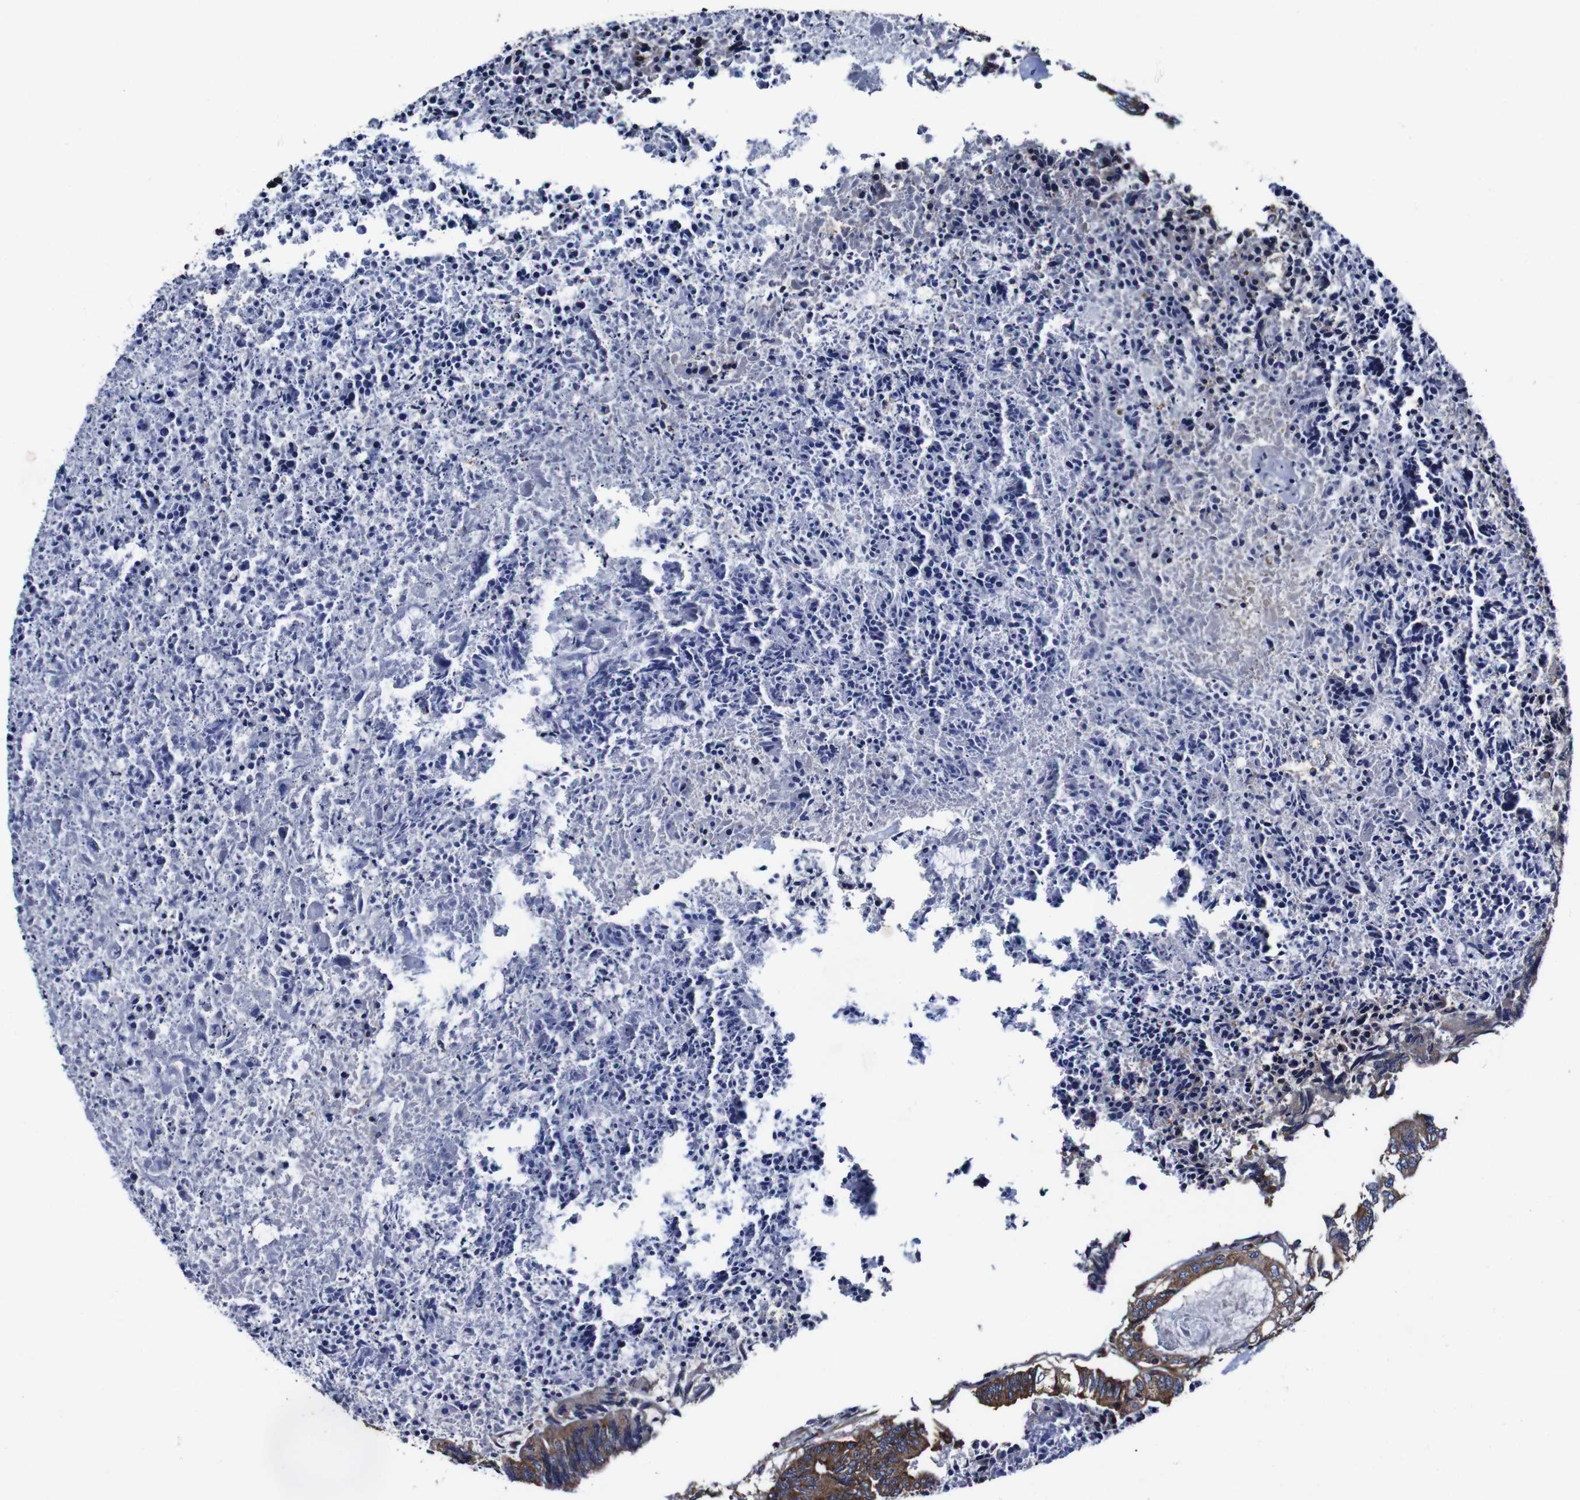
{"staining": {"intensity": "strong", "quantity": "25%-75%", "location": "cytoplasmic/membranous"}, "tissue": "colorectal cancer", "cell_type": "Tumor cells", "image_type": "cancer", "snomed": [{"axis": "morphology", "description": "Adenocarcinoma, NOS"}, {"axis": "topography", "description": "Rectum"}], "caption": "Colorectal cancer (adenocarcinoma) was stained to show a protein in brown. There is high levels of strong cytoplasmic/membranous staining in about 25%-75% of tumor cells. The staining was performed using DAB (3,3'-diaminobenzidine), with brown indicating positive protein expression. Nuclei are stained blue with hematoxylin.", "gene": "CSF1R", "patient": {"sex": "male", "age": 63}}